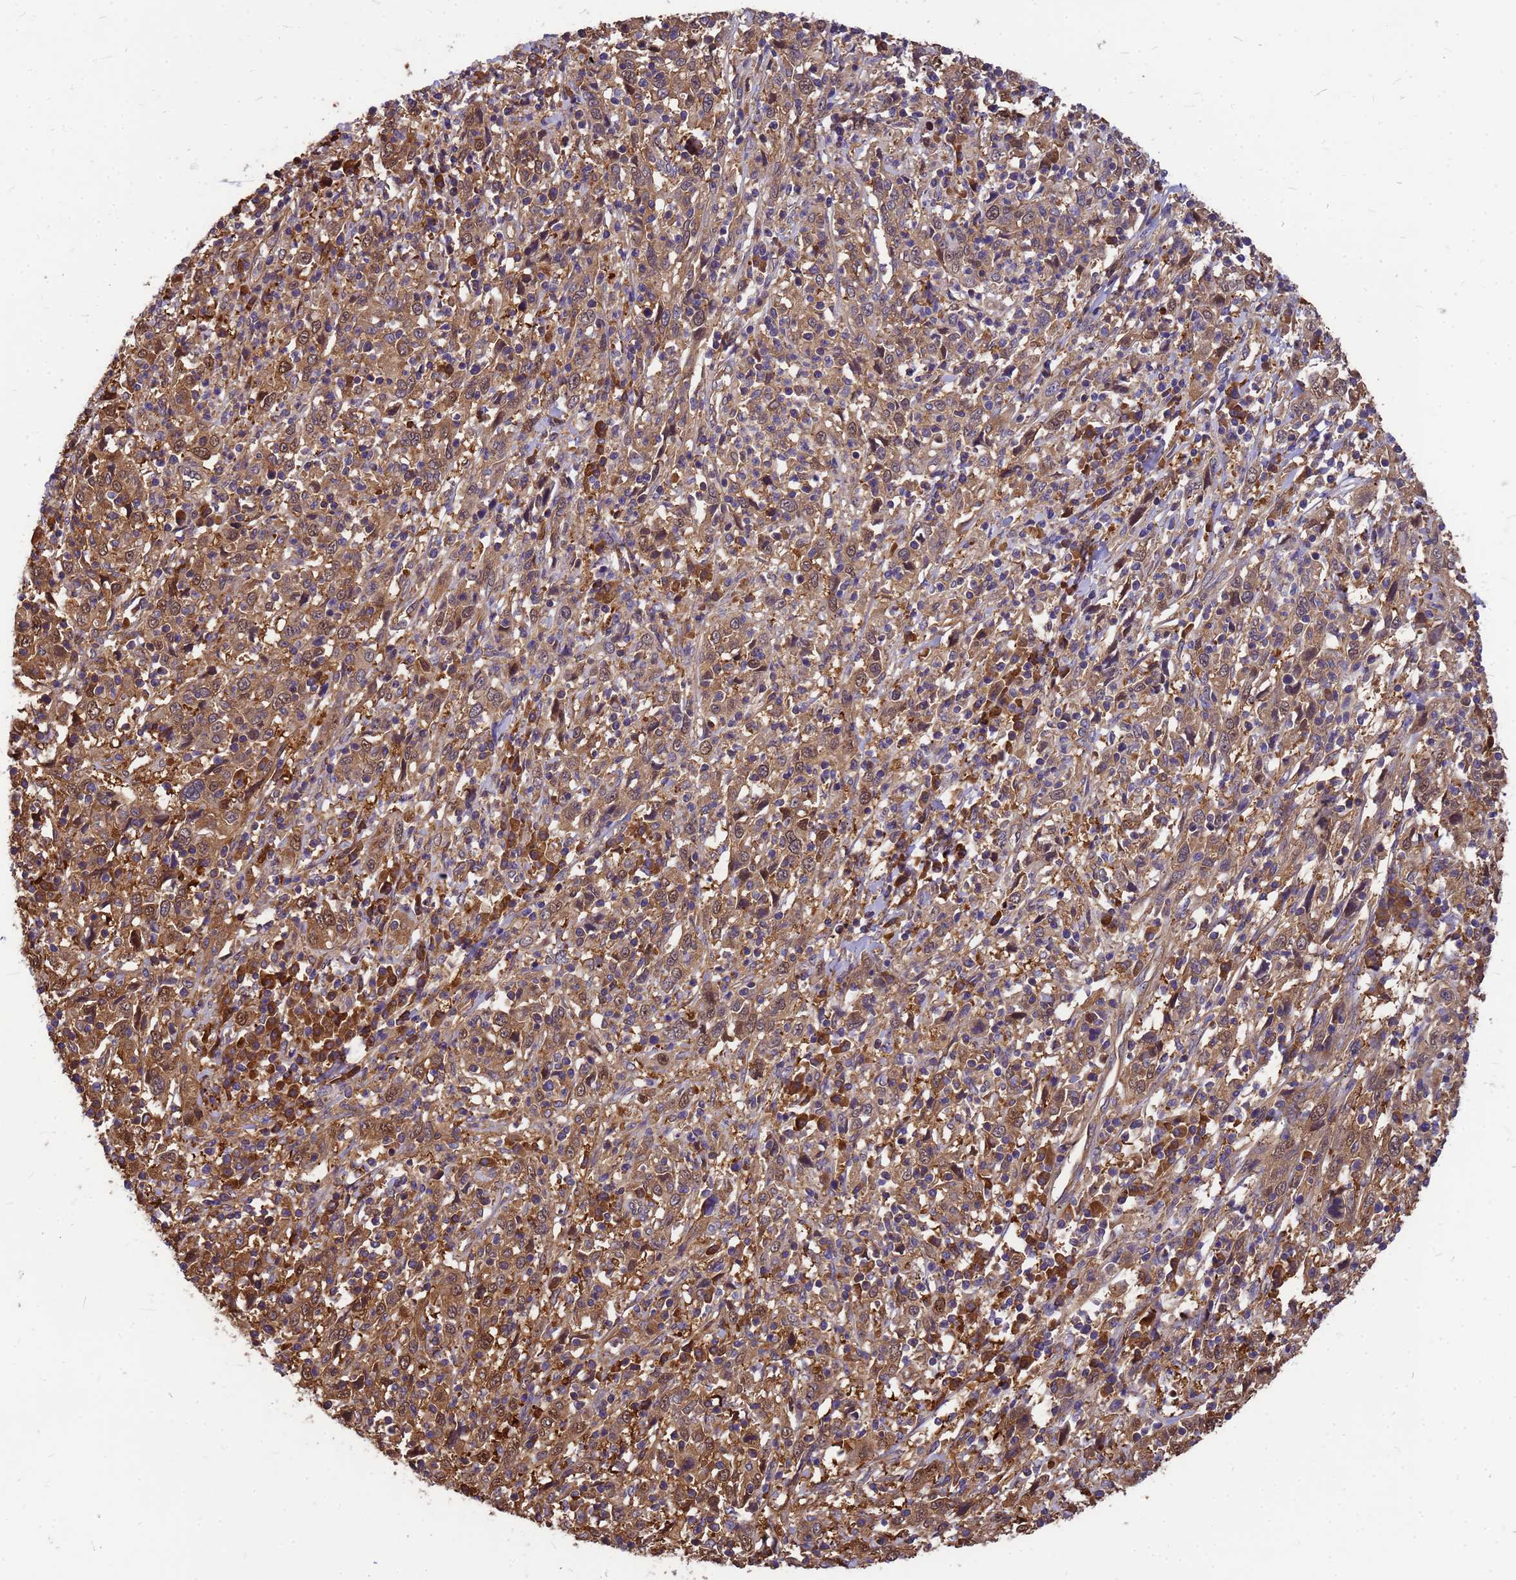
{"staining": {"intensity": "moderate", "quantity": ">75%", "location": "cytoplasmic/membranous"}, "tissue": "cervical cancer", "cell_type": "Tumor cells", "image_type": "cancer", "snomed": [{"axis": "morphology", "description": "Squamous cell carcinoma, NOS"}, {"axis": "topography", "description": "Cervix"}], "caption": "Immunohistochemical staining of cervical cancer displays medium levels of moderate cytoplasmic/membranous protein positivity in about >75% of tumor cells. (Stains: DAB in brown, nuclei in blue, Microscopy: brightfield microscopy at high magnification).", "gene": "GID4", "patient": {"sex": "female", "age": 46}}